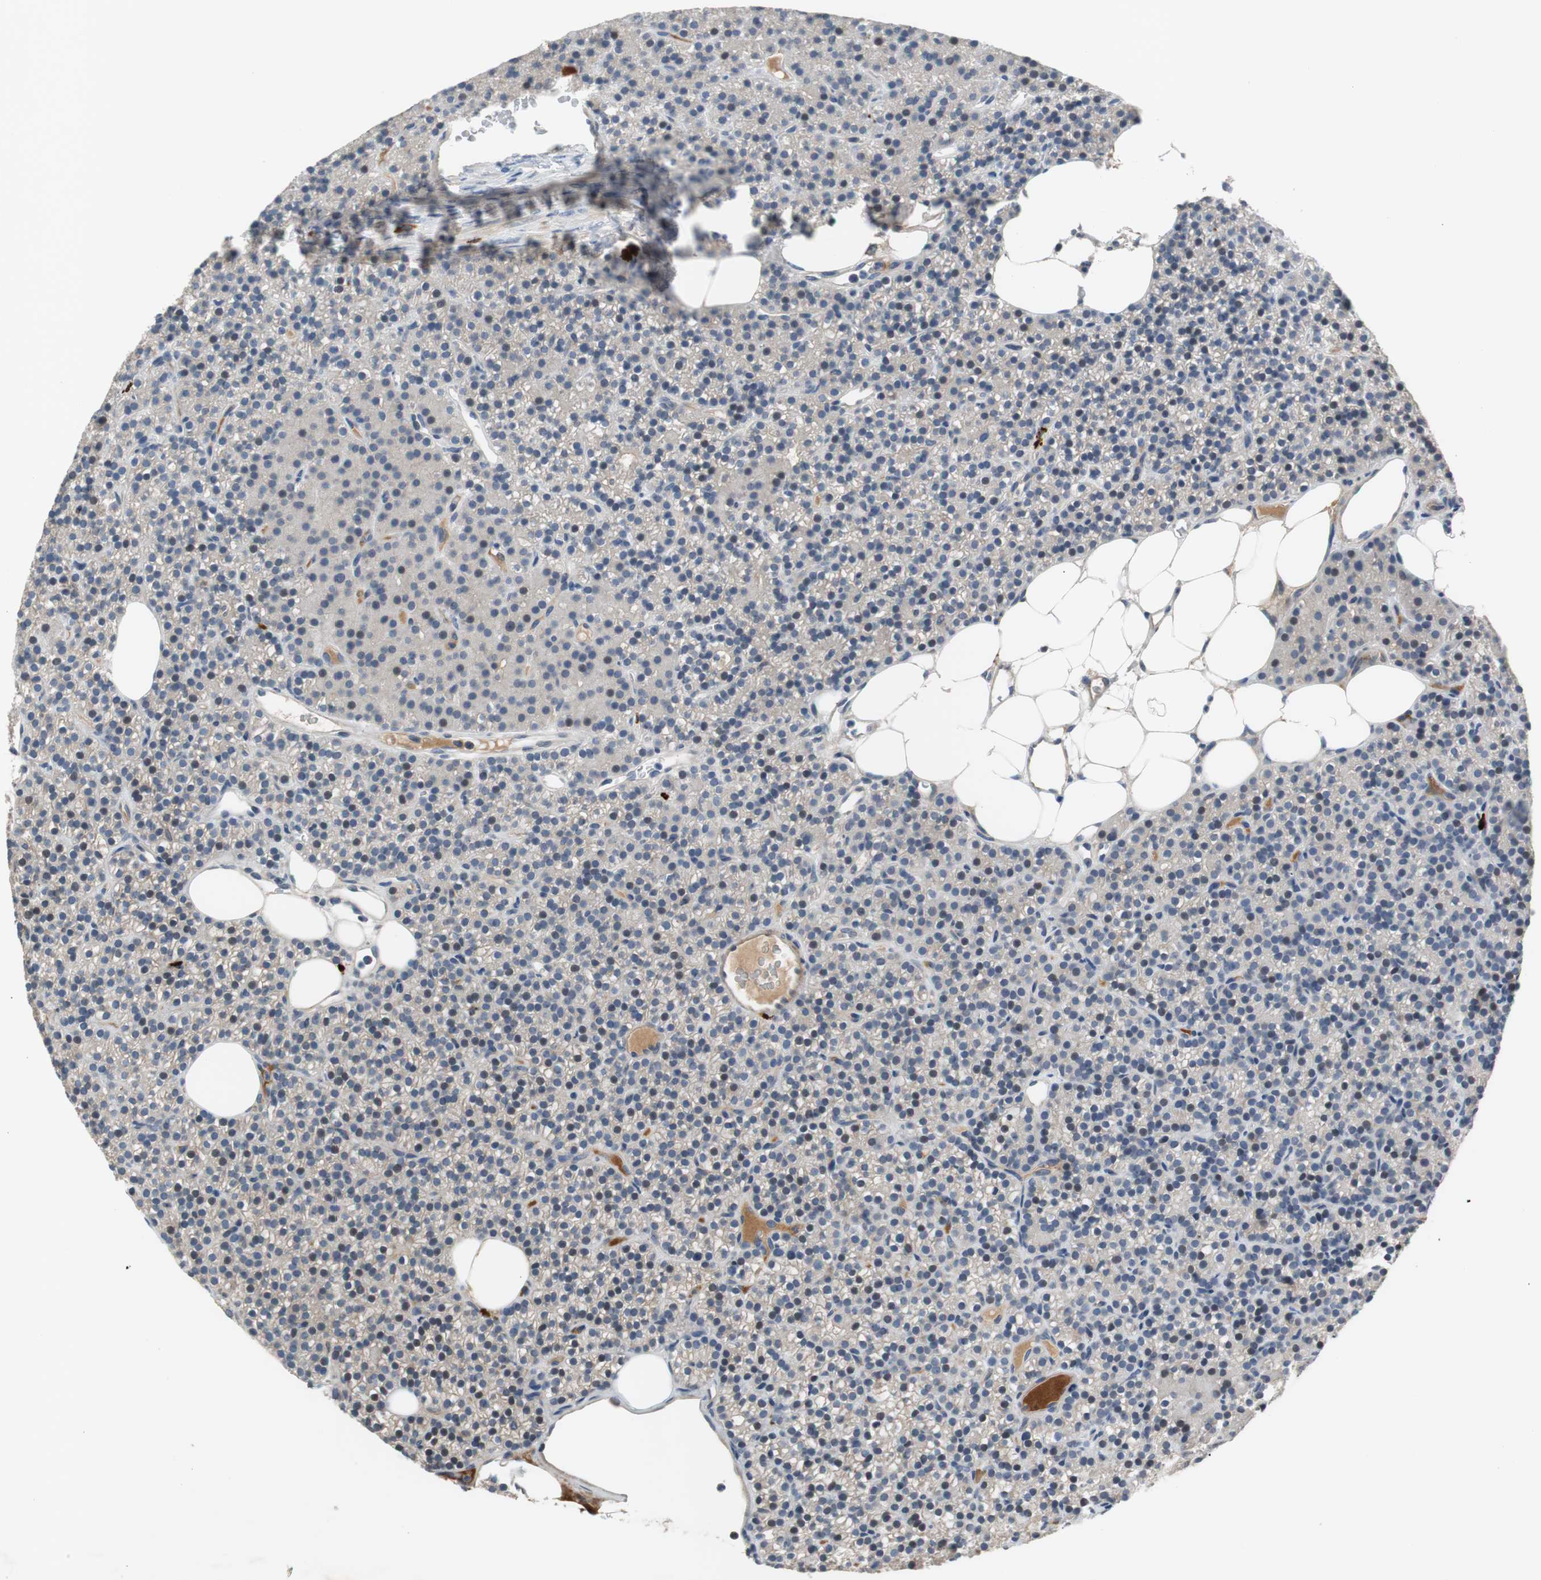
{"staining": {"intensity": "weak", "quantity": "25%-75%", "location": "cytoplasmic/membranous"}, "tissue": "parathyroid gland", "cell_type": "Glandular cells", "image_type": "normal", "snomed": [{"axis": "morphology", "description": "Normal tissue, NOS"}, {"axis": "morphology", "description": "Hyperplasia, NOS"}, {"axis": "topography", "description": "Parathyroid gland"}], "caption": "Brown immunohistochemical staining in benign human parathyroid gland shows weak cytoplasmic/membranous staining in about 25%-75% of glandular cells.", "gene": "COL12A1", "patient": {"sex": "male", "age": 44}}